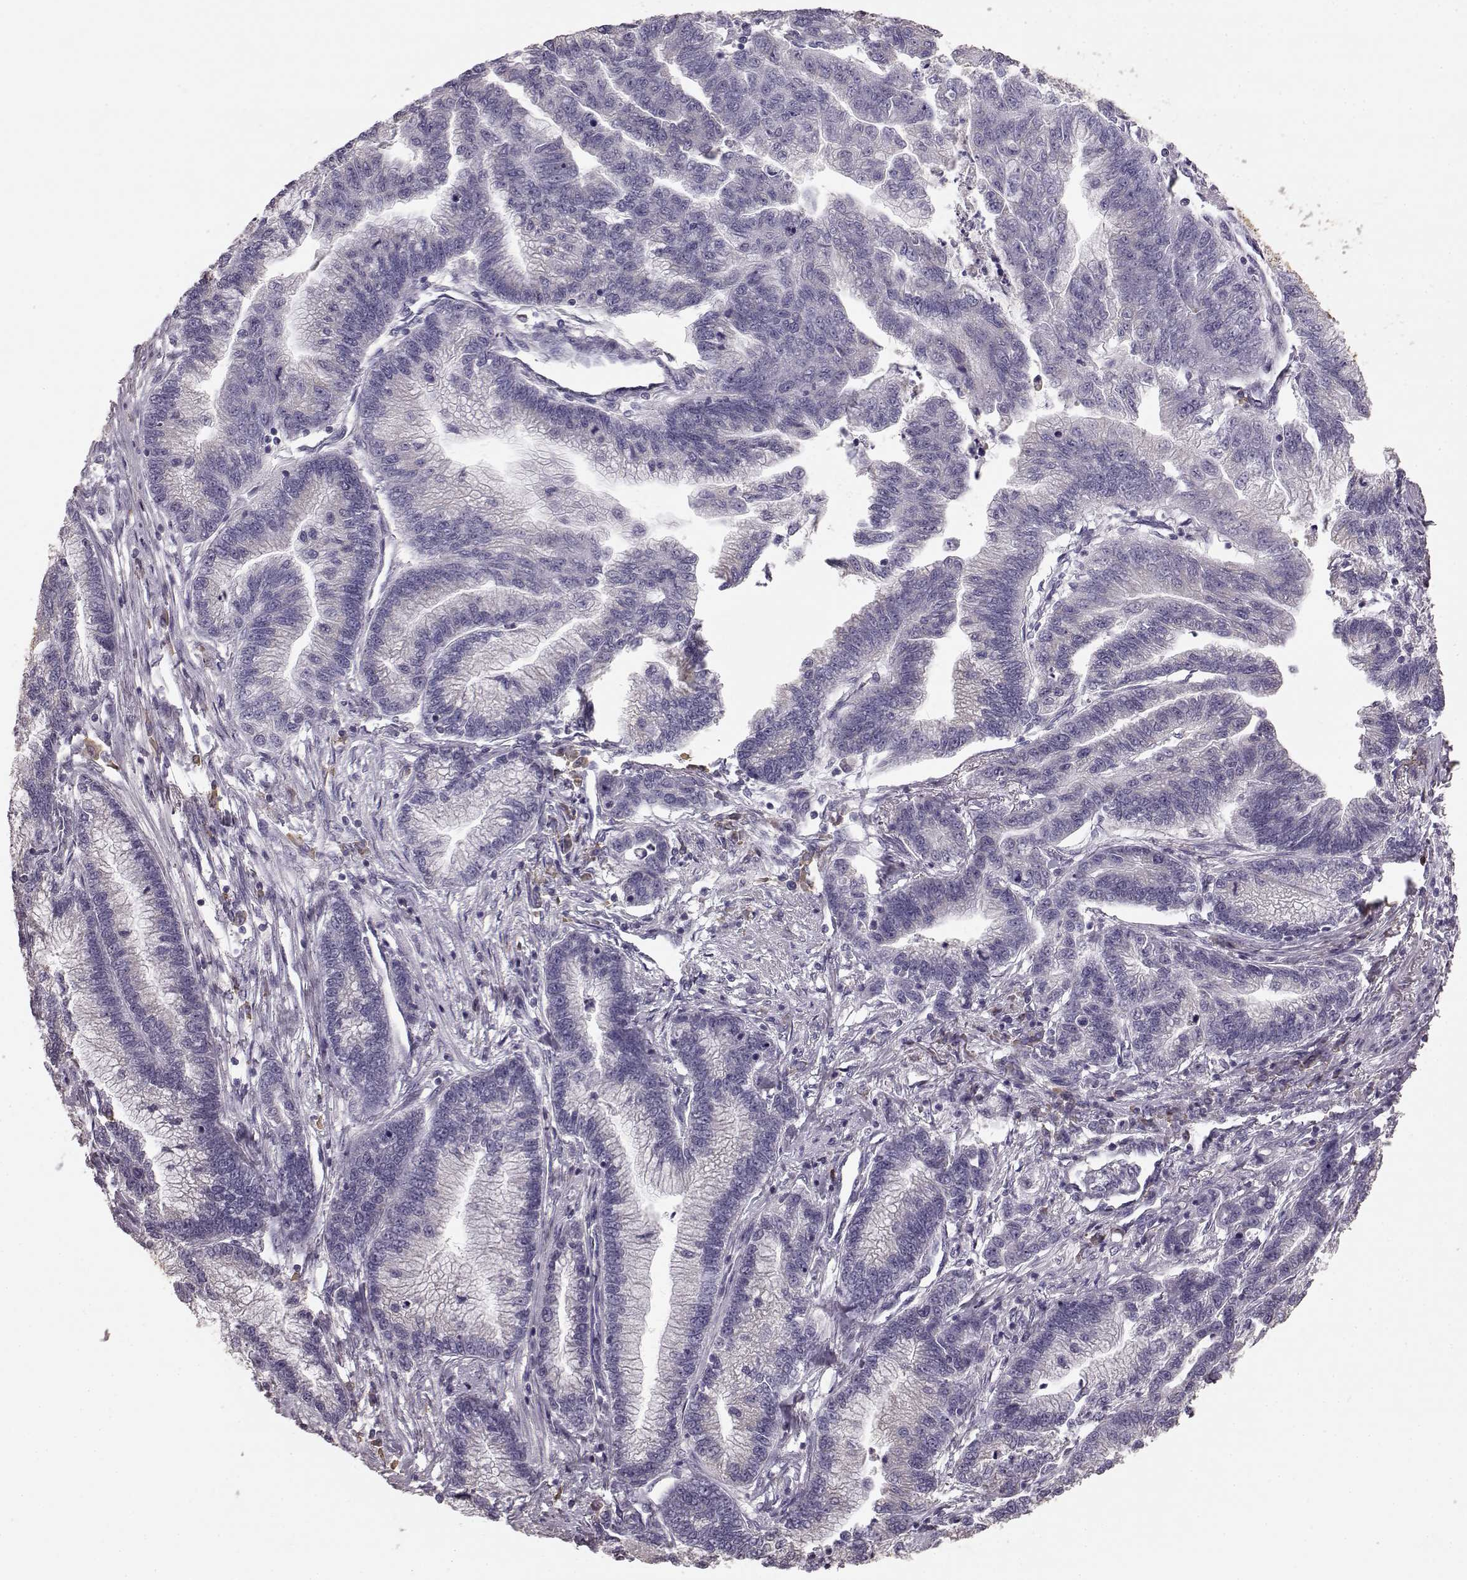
{"staining": {"intensity": "negative", "quantity": "none", "location": "none"}, "tissue": "stomach cancer", "cell_type": "Tumor cells", "image_type": "cancer", "snomed": [{"axis": "morphology", "description": "Adenocarcinoma, NOS"}, {"axis": "topography", "description": "Stomach"}], "caption": "Immunohistochemical staining of human stomach cancer (adenocarcinoma) exhibits no significant expression in tumor cells.", "gene": "GABRG3", "patient": {"sex": "male", "age": 83}}